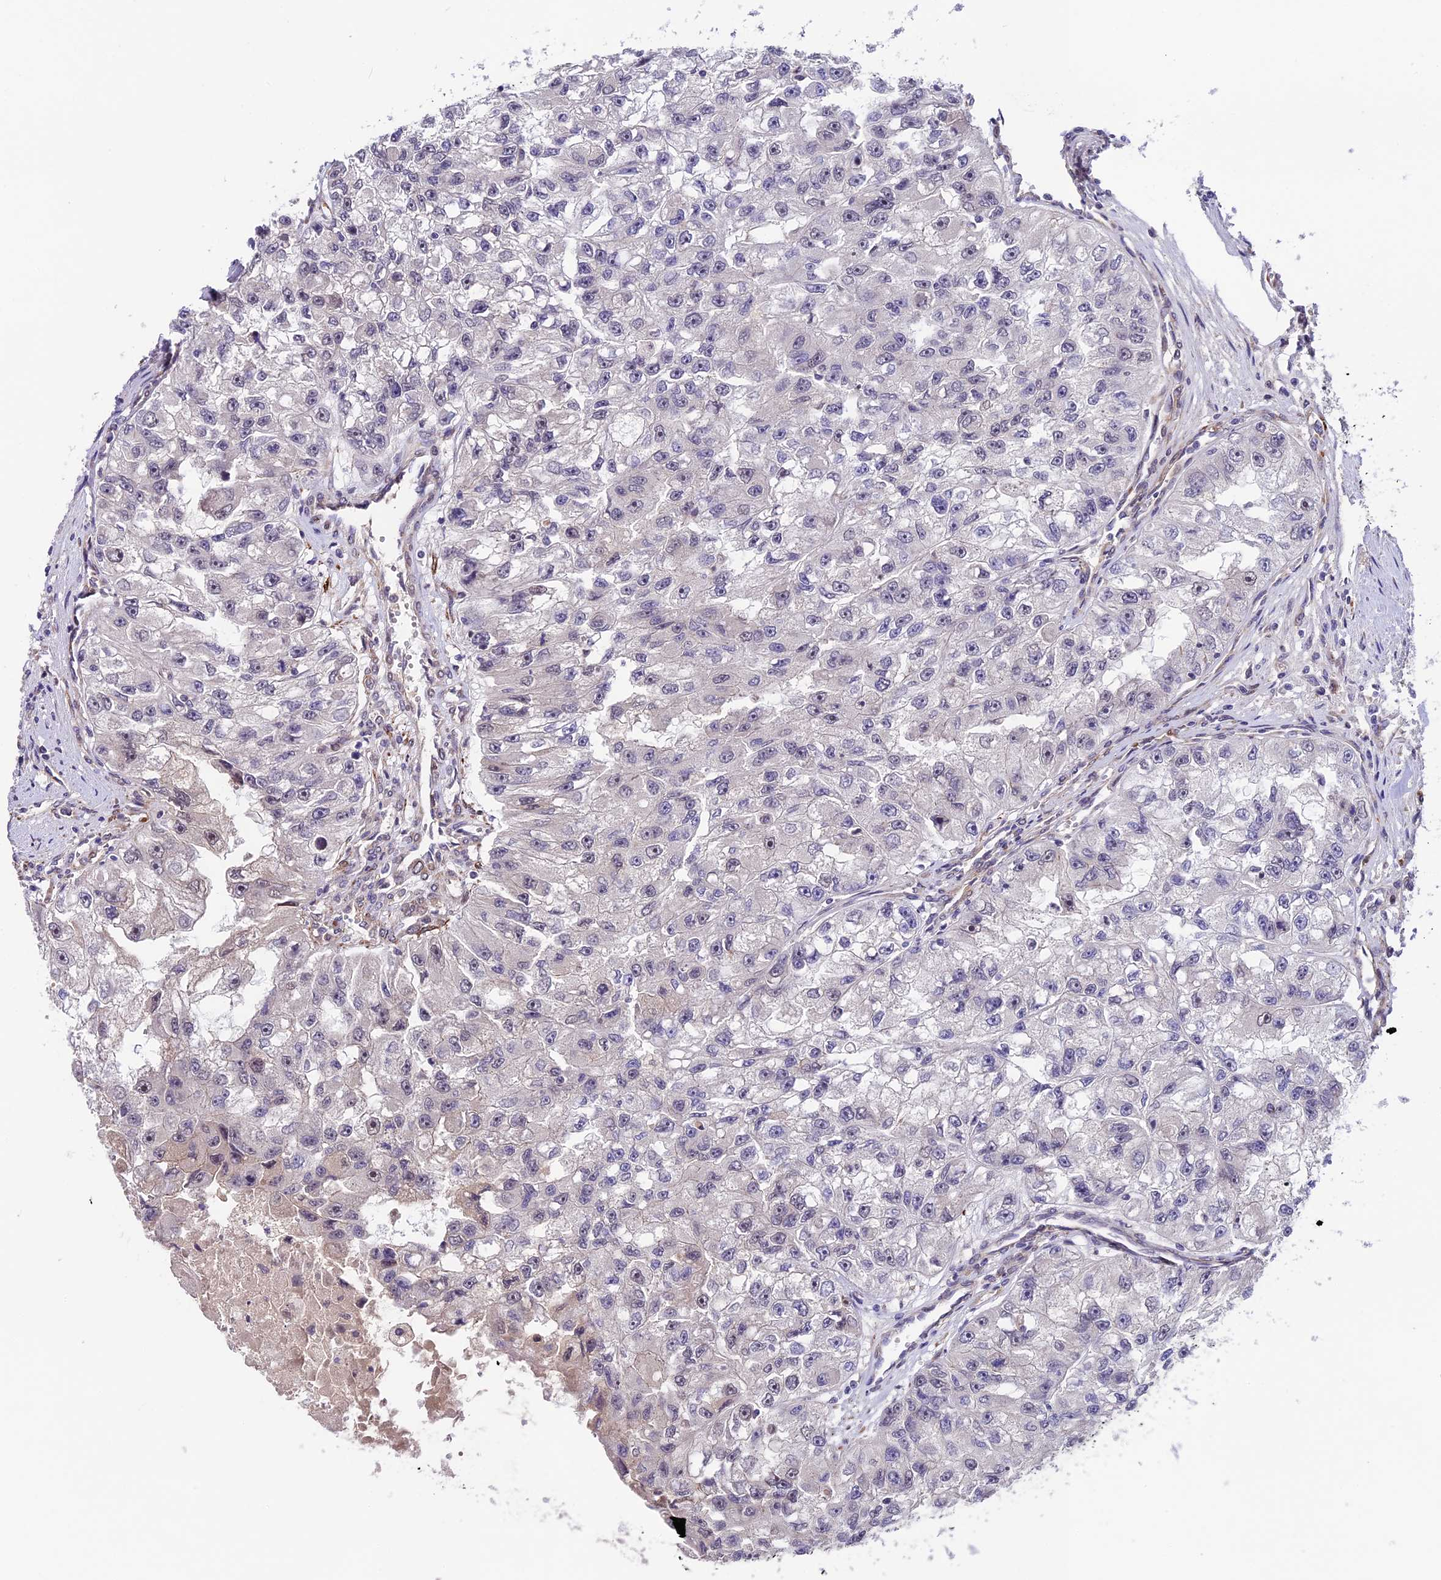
{"staining": {"intensity": "negative", "quantity": "none", "location": "none"}, "tissue": "renal cancer", "cell_type": "Tumor cells", "image_type": "cancer", "snomed": [{"axis": "morphology", "description": "Adenocarcinoma, NOS"}, {"axis": "topography", "description": "Kidney"}], "caption": "This is an IHC image of human renal cancer (adenocarcinoma). There is no staining in tumor cells.", "gene": "SIPA1L3", "patient": {"sex": "male", "age": 63}}